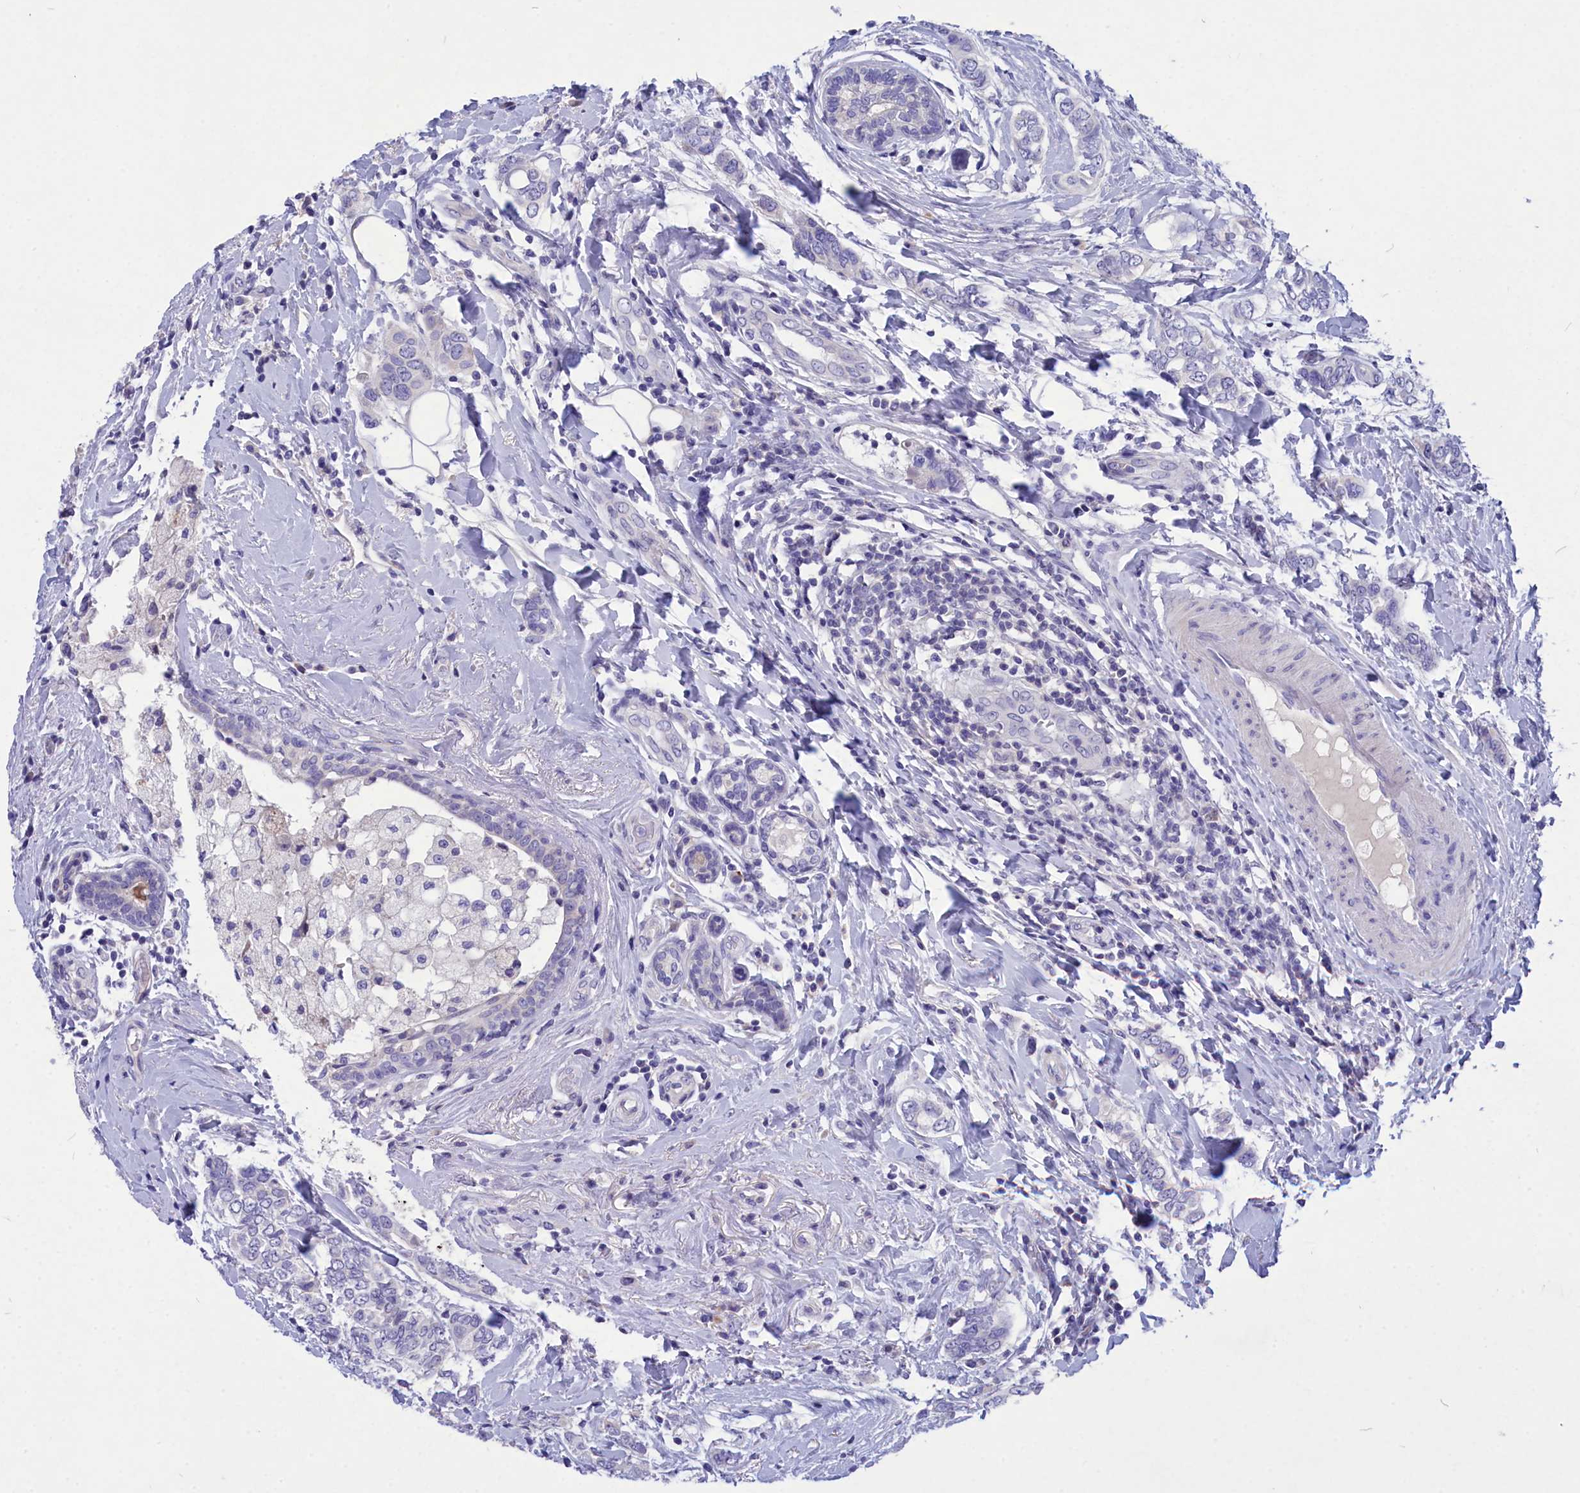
{"staining": {"intensity": "negative", "quantity": "none", "location": "none"}, "tissue": "breast cancer", "cell_type": "Tumor cells", "image_type": "cancer", "snomed": [{"axis": "morphology", "description": "Lobular carcinoma"}, {"axis": "topography", "description": "Breast"}], "caption": "This is an immunohistochemistry (IHC) image of breast cancer (lobular carcinoma). There is no expression in tumor cells.", "gene": "DEFB119", "patient": {"sex": "female", "age": 51}}